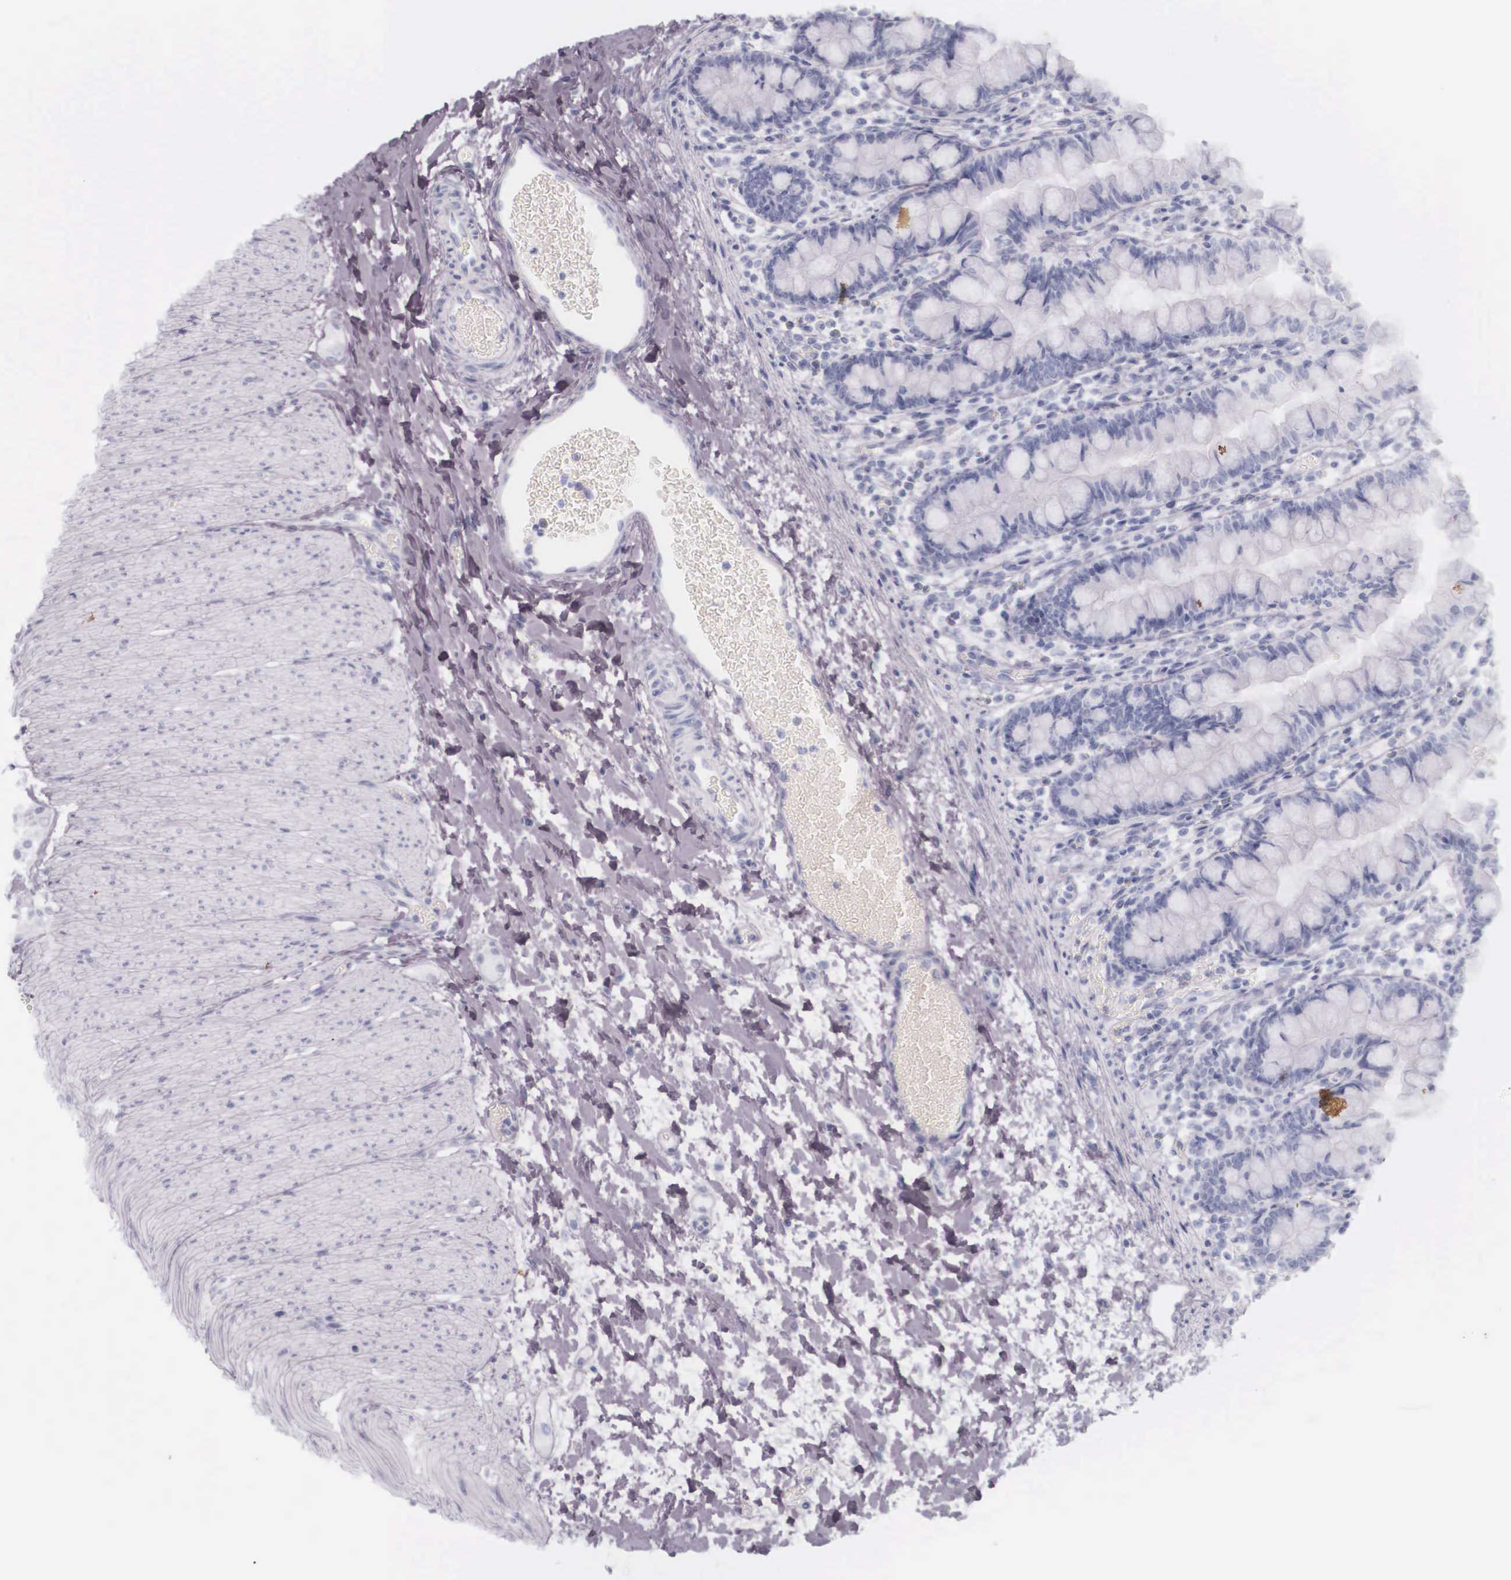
{"staining": {"intensity": "negative", "quantity": "none", "location": "none"}, "tissue": "small intestine", "cell_type": "Glandular cells", "image_type": "normal", "snomed": [{"axis": "morphology", "description": "Normal tissue, NOS"}, {"axis": "topography", "description": "Small intestine"}], "caption": "The immunohistochemistry photomicrograph has no significant expression in glandular cells of small intestine. Nuclei are stained in blue.", "gene": "KRT14", "patient": {"sex": "male", "age": 1}}